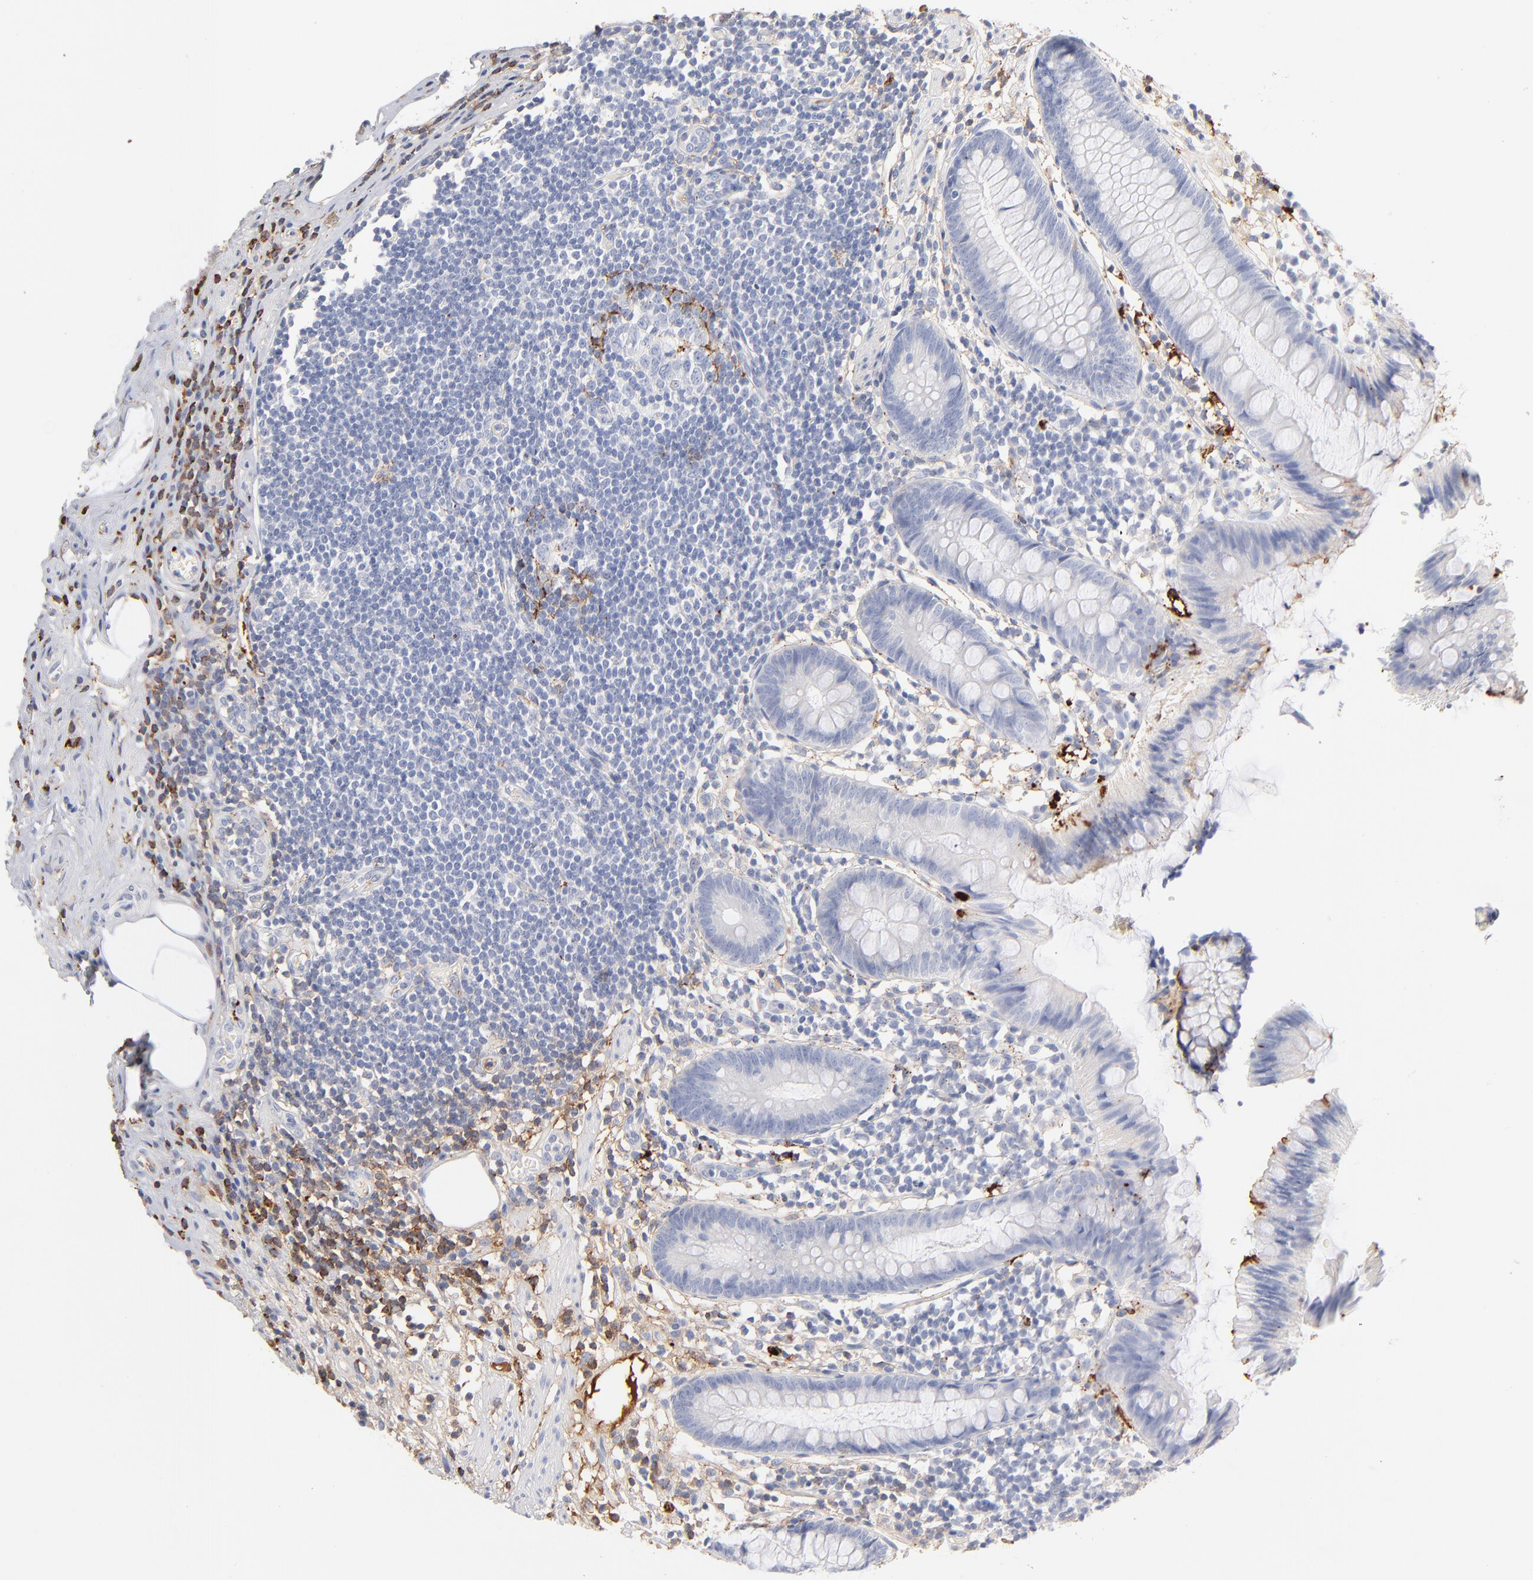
{"staining": {"intensity": "weak", "quantity": "<25%", "location": "cytoplasmic/membranous"}, "tissue": "appendix", "cell_type": "Lymphoid tissue", "image_type": "normal", "snomed": [{"axis": "morphology", "description": "Normal tissue, NOS"}, {"axis": "topography", "description": "Appendix"}], "caption": "Human appendix stained for a protein using immunohistochemistry (IHC) demonstrates no expression in lymphoid tissue.", "gene": "APOH", "patient": {"sex": "male", "age": 38}}